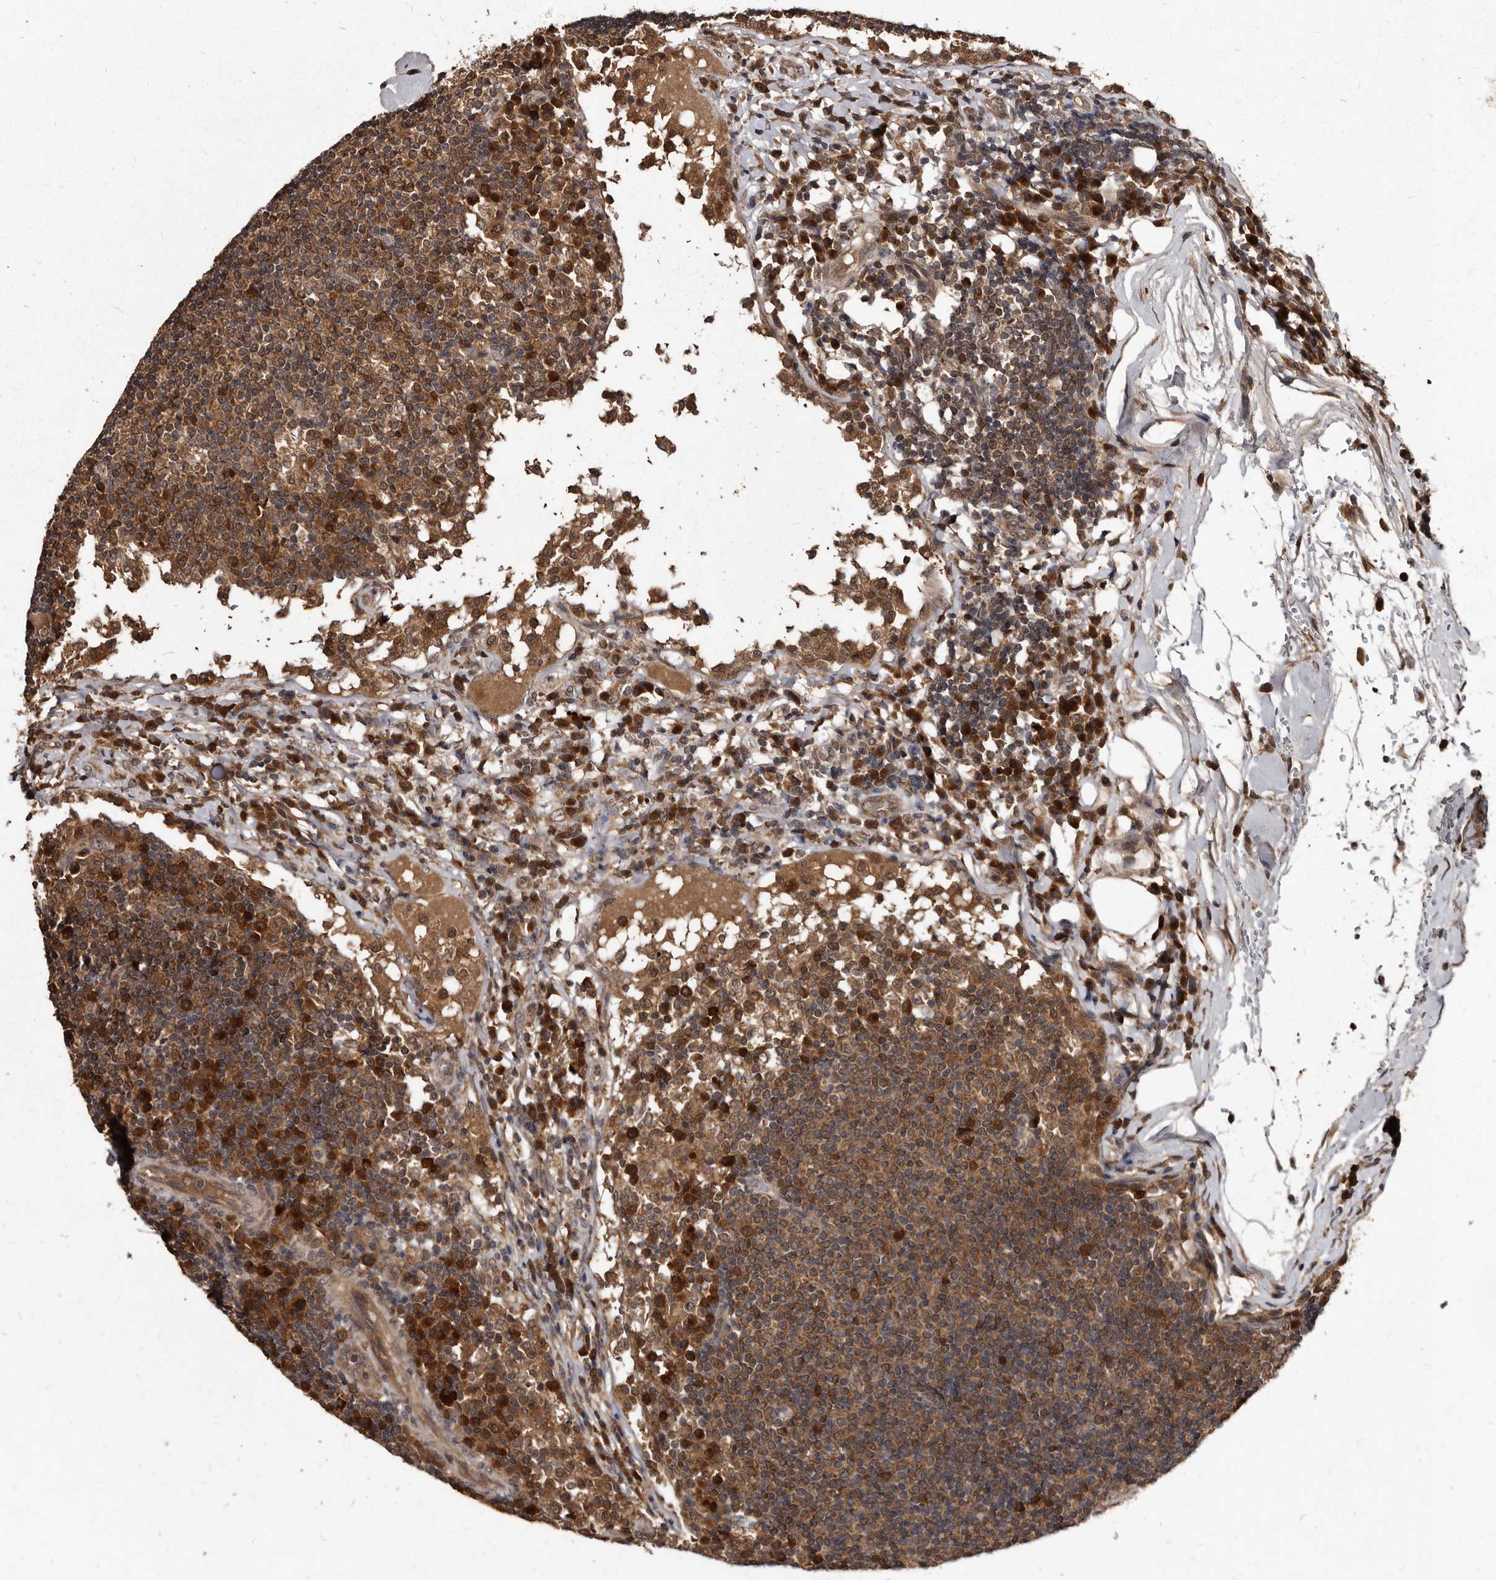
{"staining": {"intensity": "strong", "quantity": ">75%", "location": "cytoplasmic/membranous"}, "tissue": "lymph node", "cell_type": "Germinal center cells", "image_type": "normal", "snomed": [{"axis": "morphology", "description": "Normal tissue, NOS"}, {"axis": "topography", "description": "Lymph node"}], "caption": "IHC of unremarkable lymph node exhibits high levels of strong cytoplasmic/membranous positivity in about >75% of germinal center cells.", "gene": "PMVK", "patient": {"sex": "female", "age": 53}}